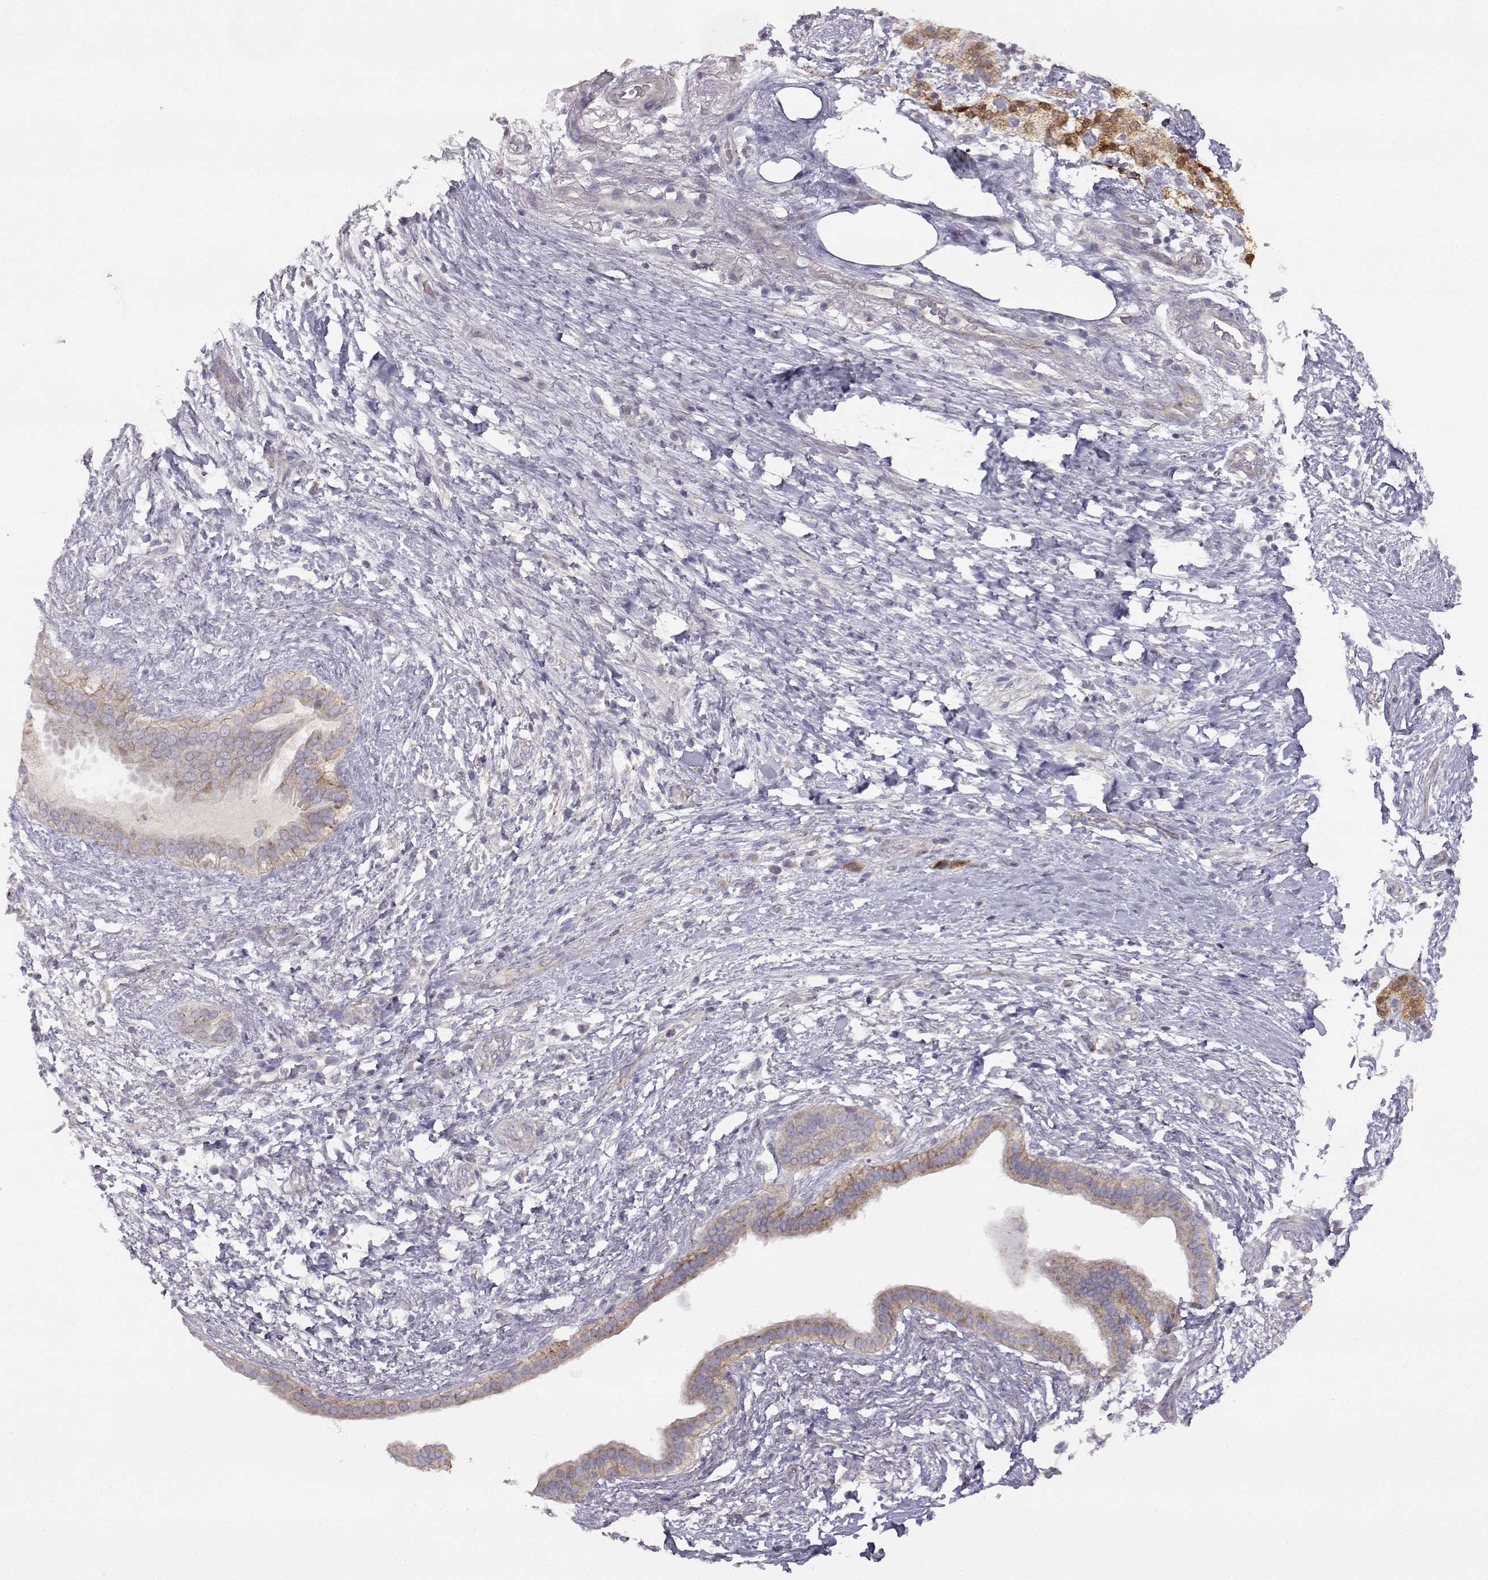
{"staining": {"intensity": "weak", "quantity": "<25%", "location": "cytoplasmic/membranous"}, "tissue": "pancreatic cancer", "cell_type": "Tumor cells", "image_type": "cancer", "snomed": [{"axis": "morphology", "description": "Adenocarcinoma, NOS"}, {"axis": "topography", "description": "Pancreas"}], "caption": "Tumor cells show no significant positivity in adenocarcinoma (pancreatic).", "gene": "DDC", "patient": {"sex": "female", "age": 72}}